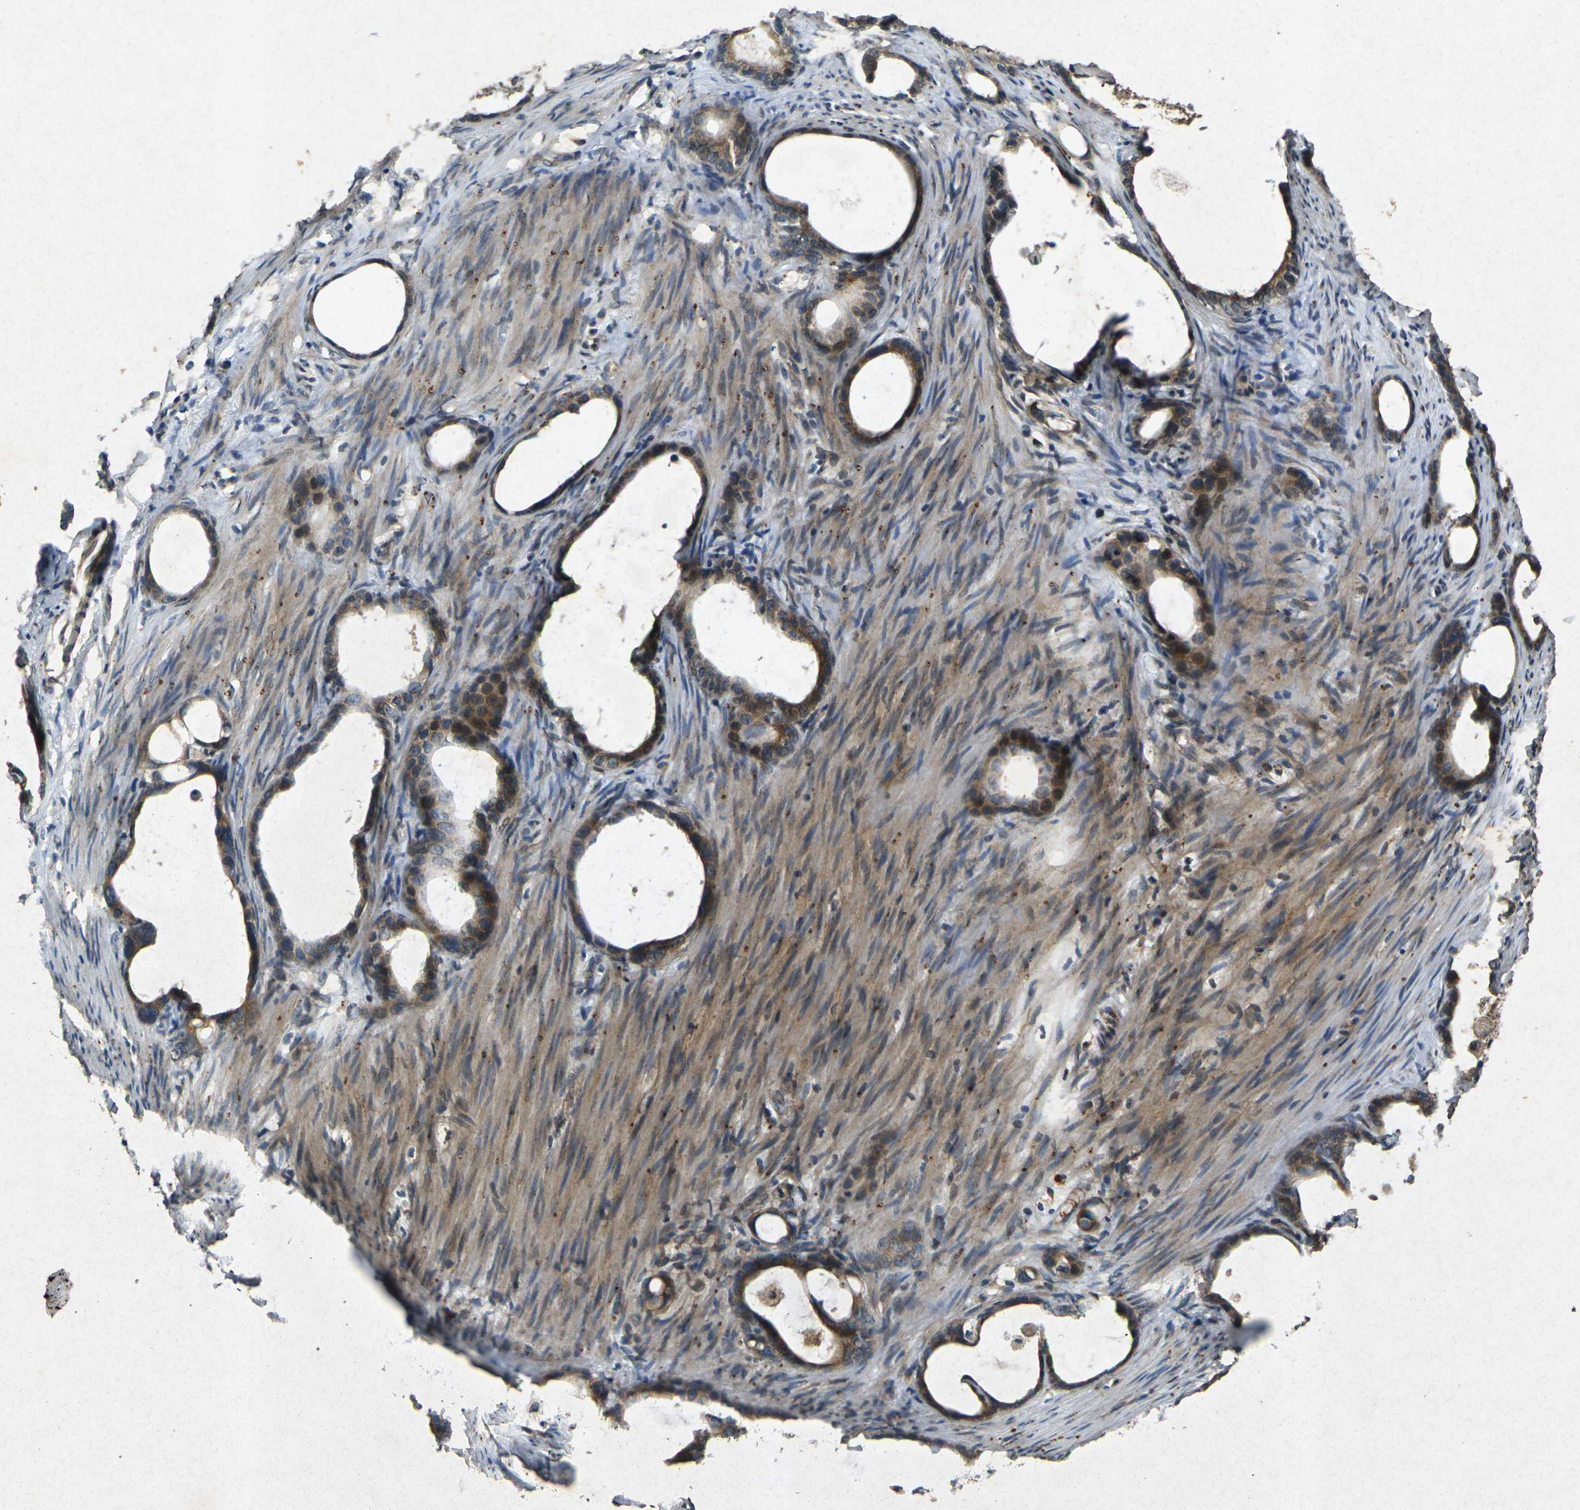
{"staining": {"intensity": "moderate", "quantity": ">75%", "location": "cytoplasmic/membranous"}, "tissue": "stomach cancer", "cell_type": "Tumor cells", "image_type": "cancer", "snomed": [{"axis": "morphology", "description": "Adenocarcinoma, NOS"}, {"axis": "topography", "description": "Stomach"}], "caption": "Immunohistochemistry of human stomach cancer demonstrates medium levels of moderate cytoplasmic/membranous positivity in approximately >75% of tumor cells.", "gene": "RGMA", "patient": {"sex": "female", "age": 75}}